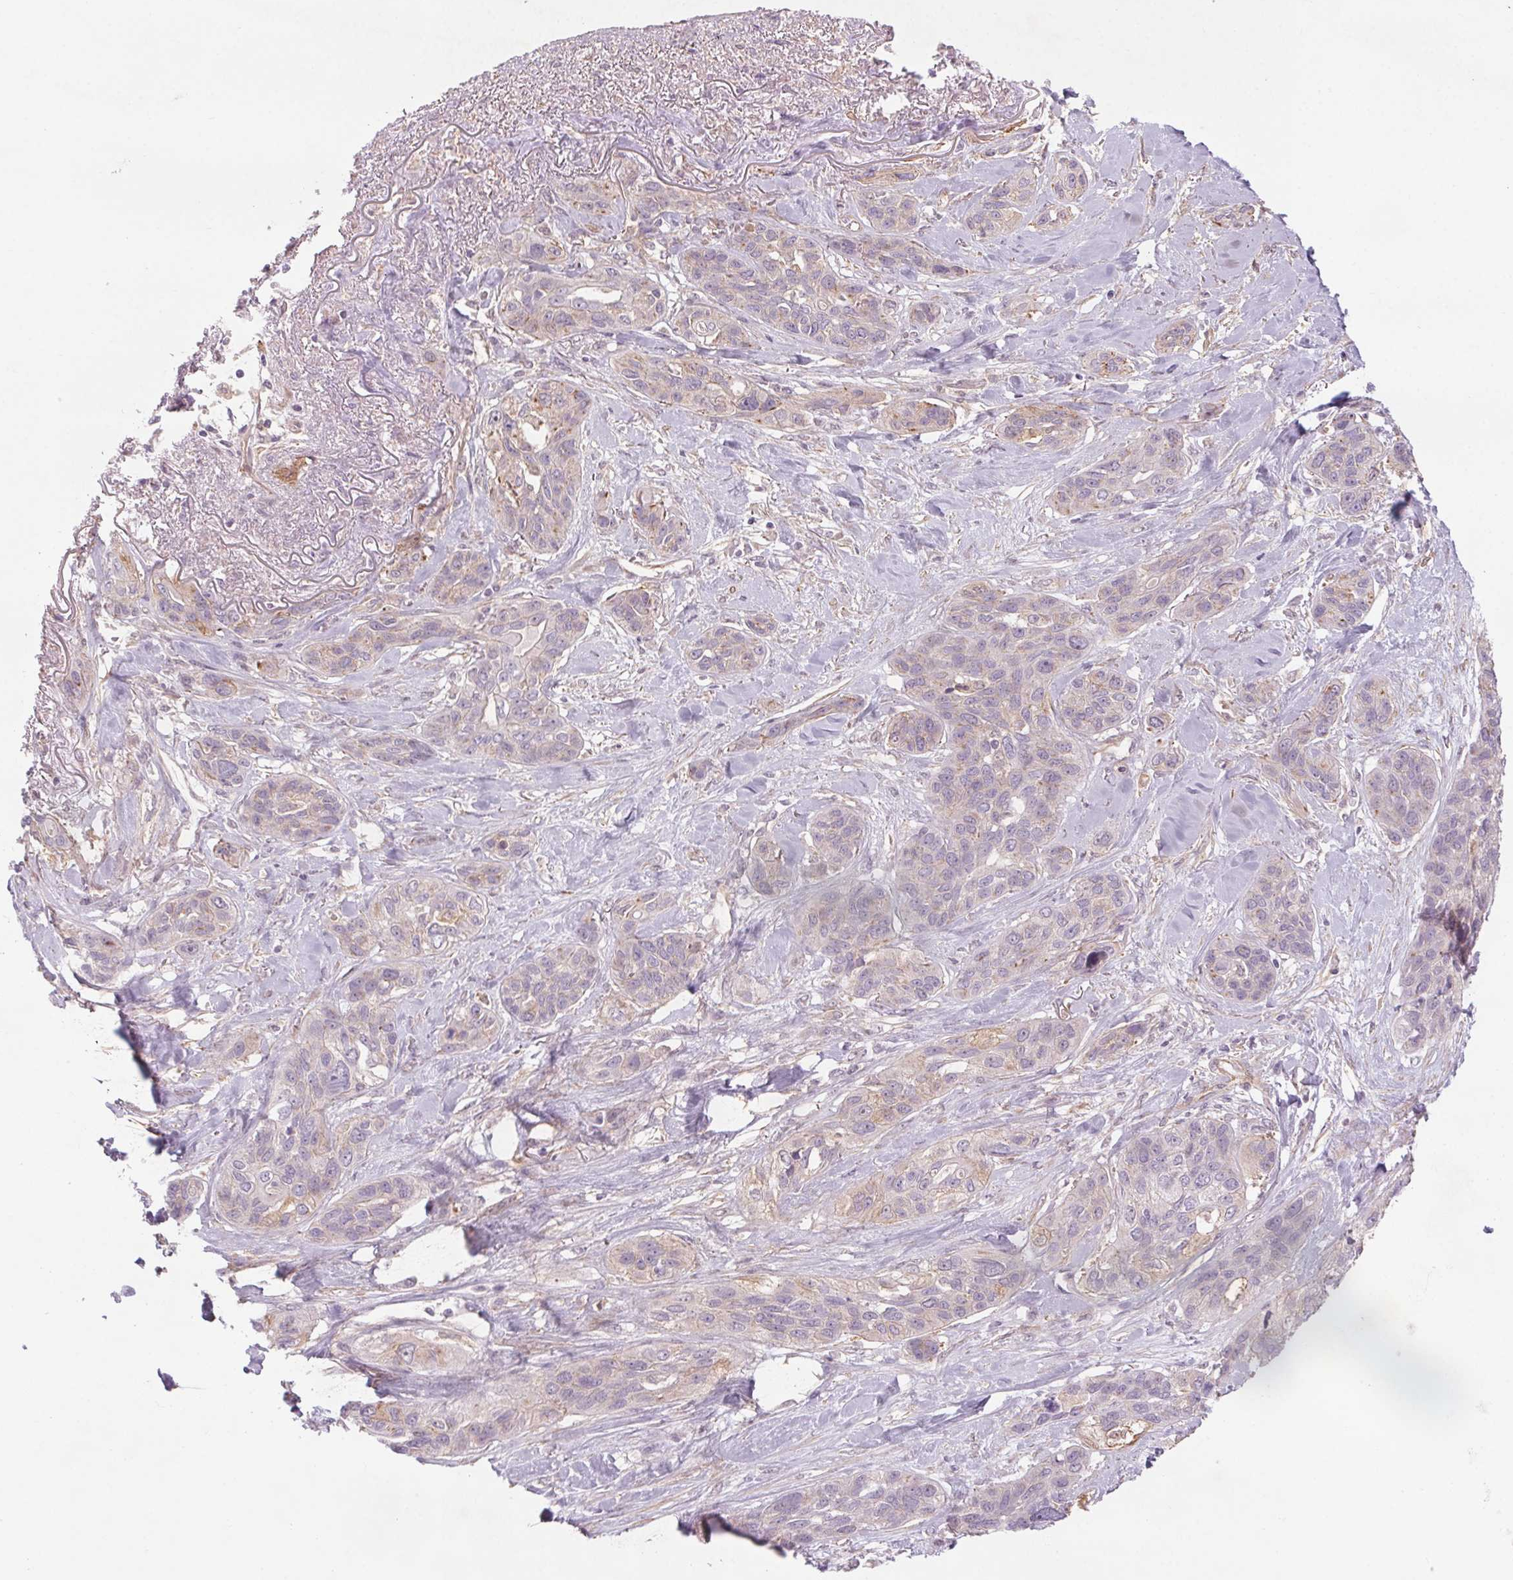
{"staining": {"intensity": "negative", "quantity": "none", "location": "none"}, "tissue": "lung cancer", "cell_type": "Tumor cells", "image_type": "cancer", "snomed": [{"axis": "morphology", "description": "Squamous cell carcinoma, NOS"}, {"axis": "topography", "description": "Lung"}], "caption": "This image is of lung cancer stained with IHC to label a protein in brown with the nuclei are counter-stained blue. There is no staining in tumor cells. Brightfield microscopy of immunohistochemistry stained with DAB (3,3'-diaminobenzidine) (brown) and hematoxylin (blue), captured at high magnification.", "gene": "CCSER1", "patient": {"sex": "female", "age": 70}}